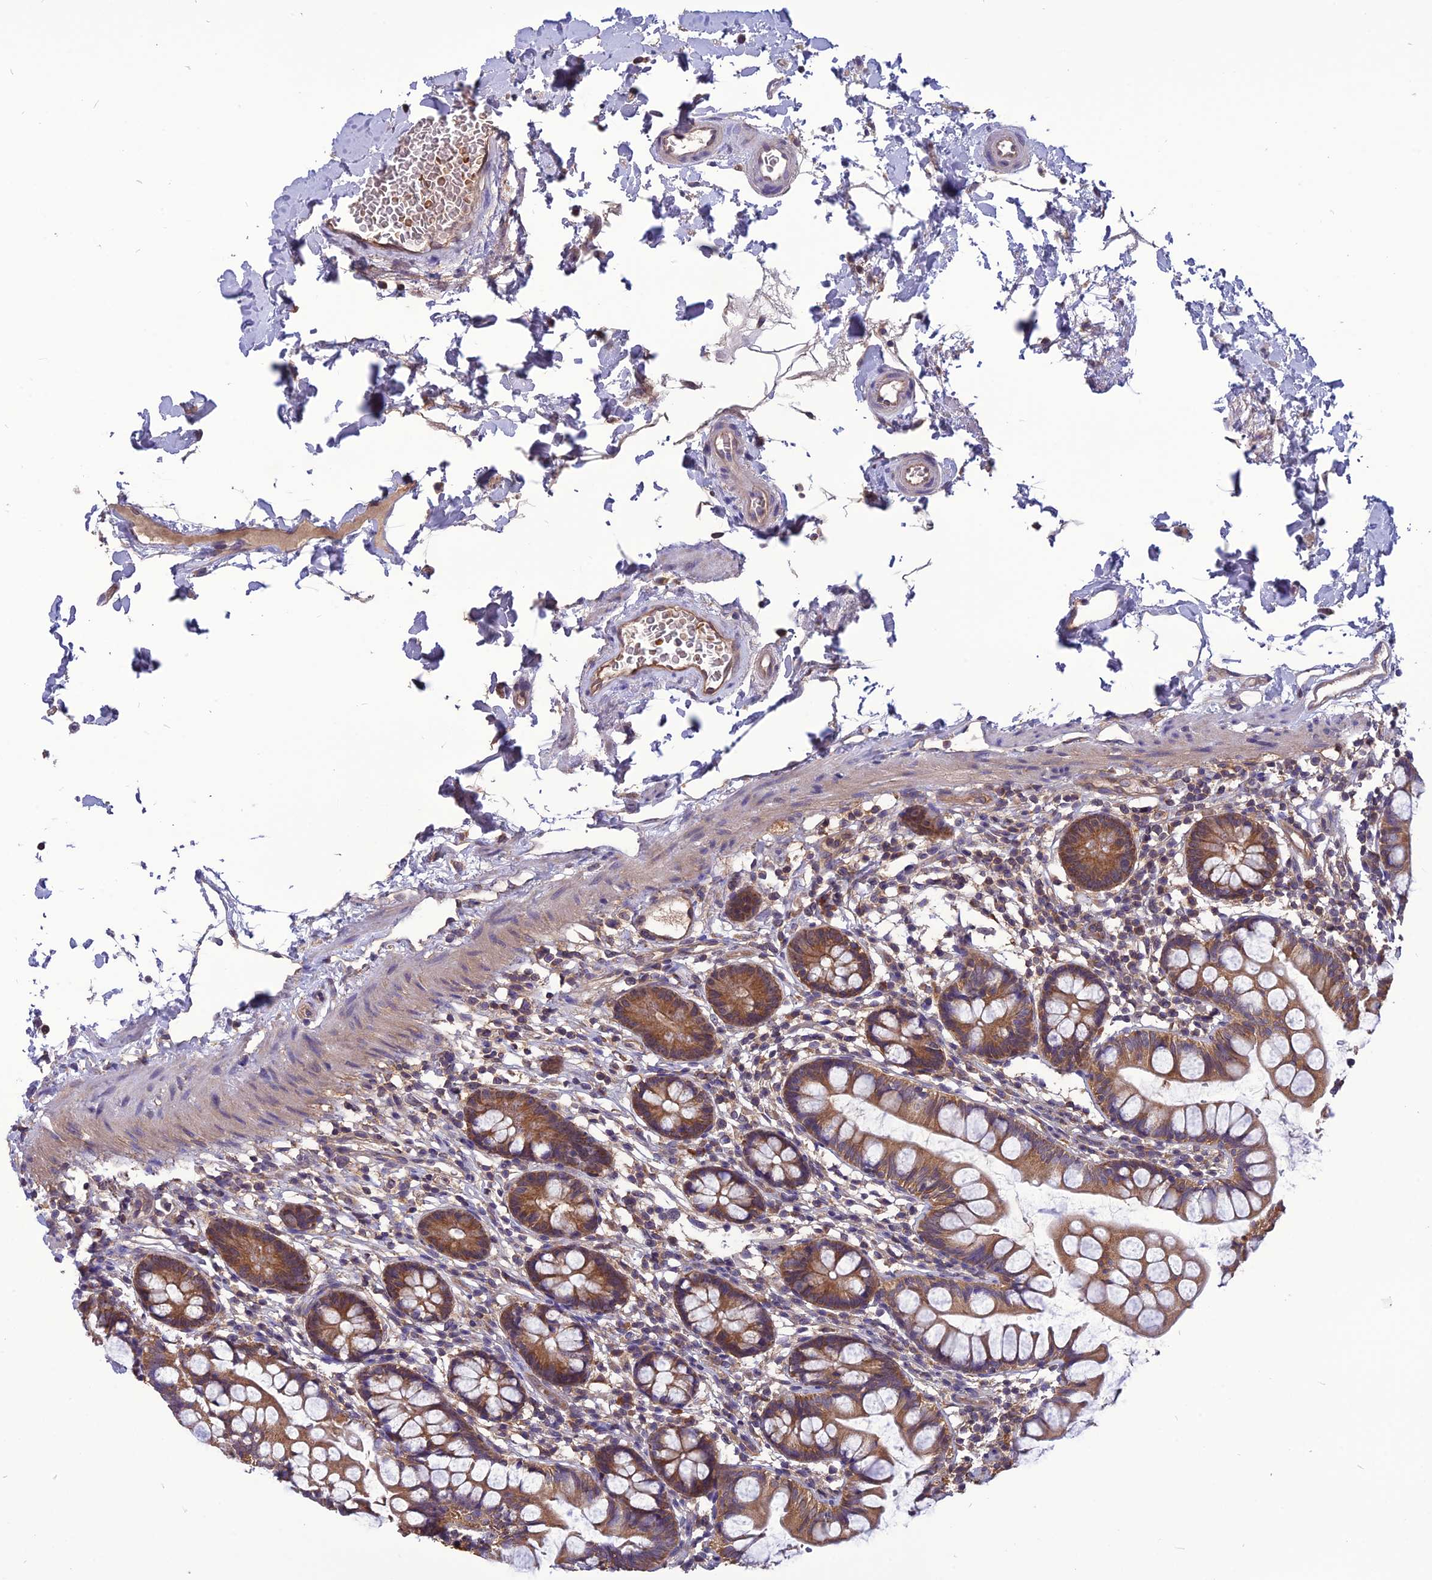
{"staining": {"intensity": "moderate", "quantity": ">75%", "location": "cytoplasmic/membranous"}, "tissue": "small intestine", "cell_type": "Glandular cells", "image_type": "normal", "snomed": [{"axis": "morphology", "description": "Normal tissue, NOS"}, {"axis": "topography", "description": "Small intestine"}], "caption": "Glandular cells display medium levels of moderate cytoplasmic/membranous positivity in approximately >75% of cells in normal small intestine.", "gene": "PSMF1", "patient": {"sex": "female", "age": 84}}